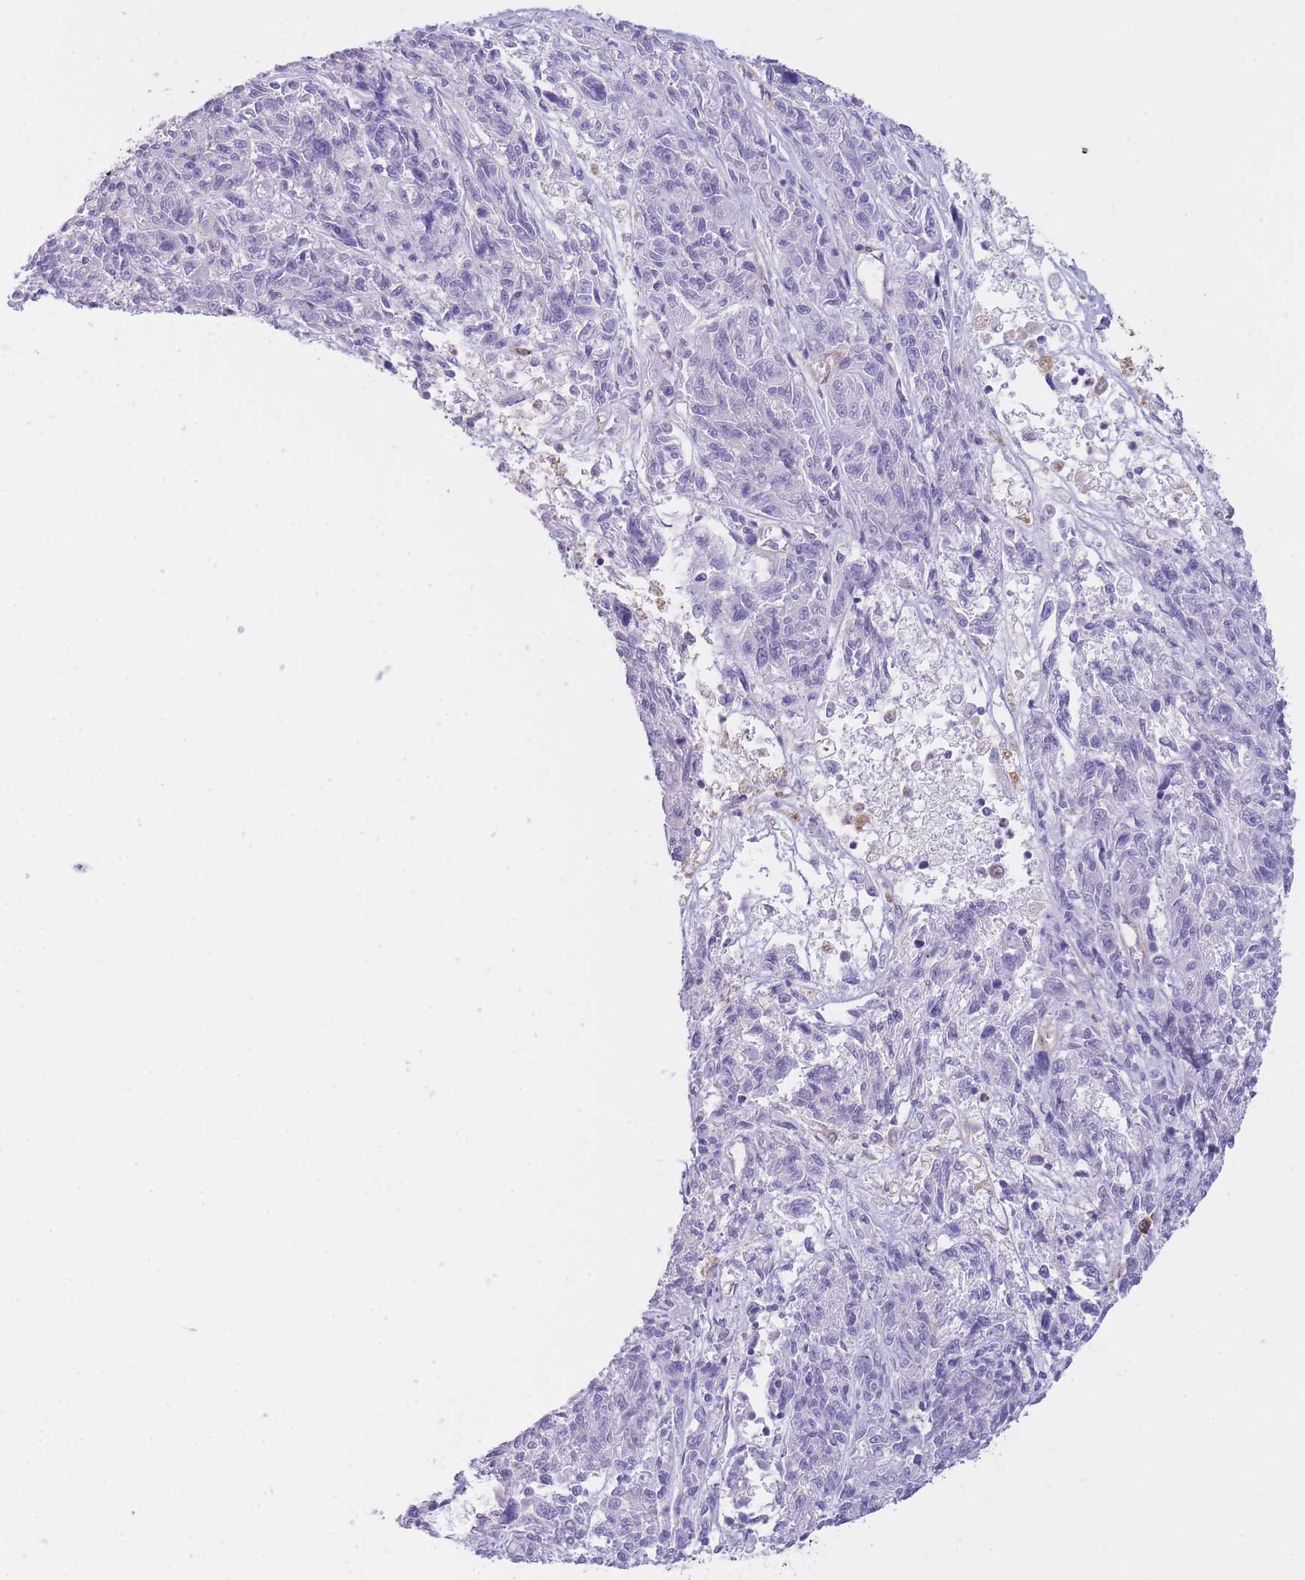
{"staining": {"intensity": "negative", "quantity": "none", "location": "none"}, "tissue": "melanoma", "cell_type": "Tumor cells", "image_type": "cancer", "snomed": [{"axis": "morphology", "description": "Malignant melanoma, NOS"}, {"axis": "topography", "description": "Skin"}], "caption": "Immunohistochemical staining of human melanoma reveals no significant positivity in tumor cells. The staining was performed using DAB (3,3'-diaminobenzidine) to visualize the protein expression in brown, while the nuclei were stained in blue with hematoxylin (Magnification: 20x).", "gene": "PLBD1", "patient": {"sex": "male", "age": 53}}